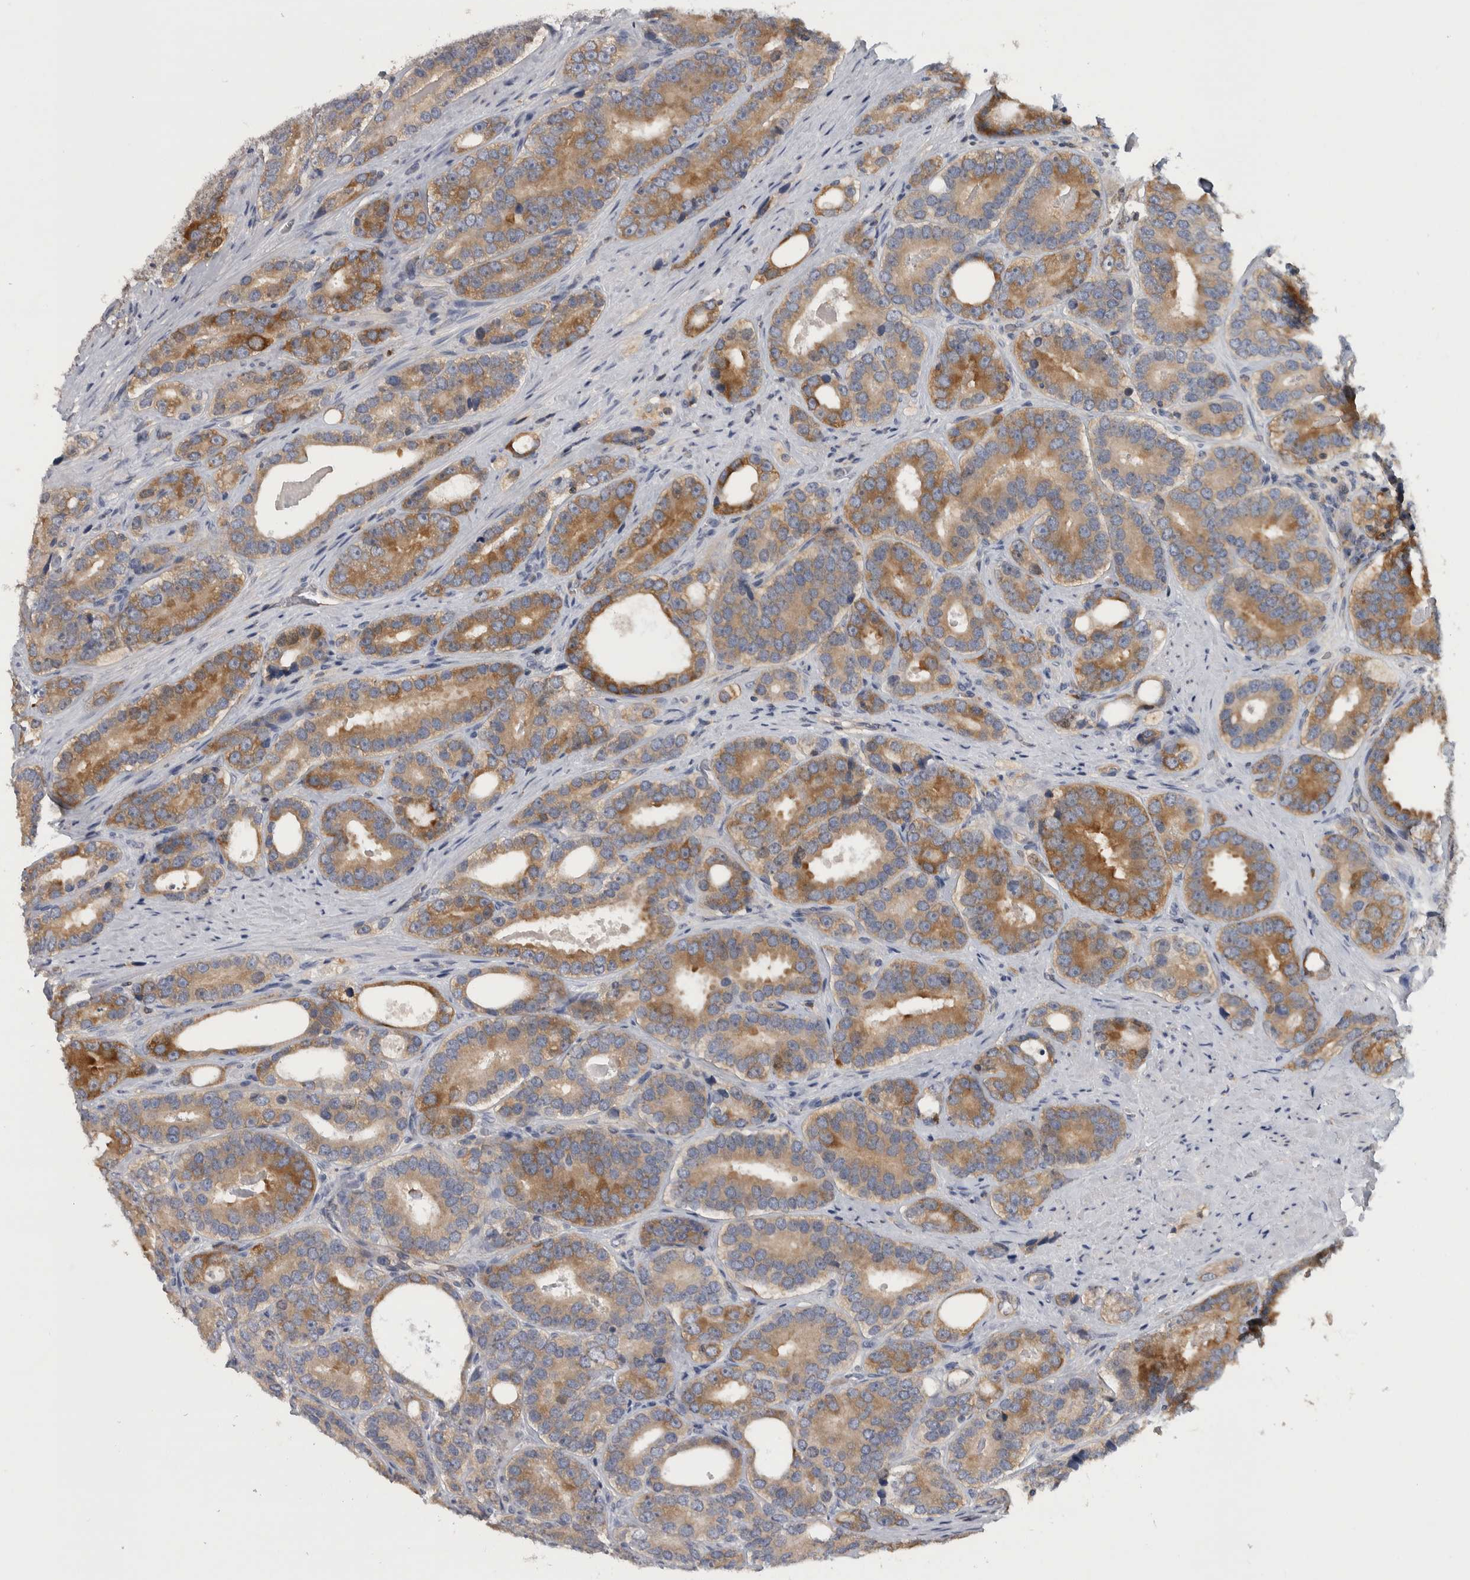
{"staining": {"intensity": "moderate", "quantity": ">75%", "location": "cytoplasmic/membranous"}, "tissue": "prostate cancer", "cell_type": "Tumor cells", "image_type": "cancer", "snomed": [{"axis": "morphology", "description": "Adenocarcinoma, High grade"}, {"axis": "topography", "description": "Prostate"}], "caption": "An image showing moderate cytoplasmic/membranous expression in about >75% of tumor cells in prostate cancer, as visualized by brown immunohistochemical staining.", "gene": "NFKB2", "patient": {"sex": "male", "age": 56}}